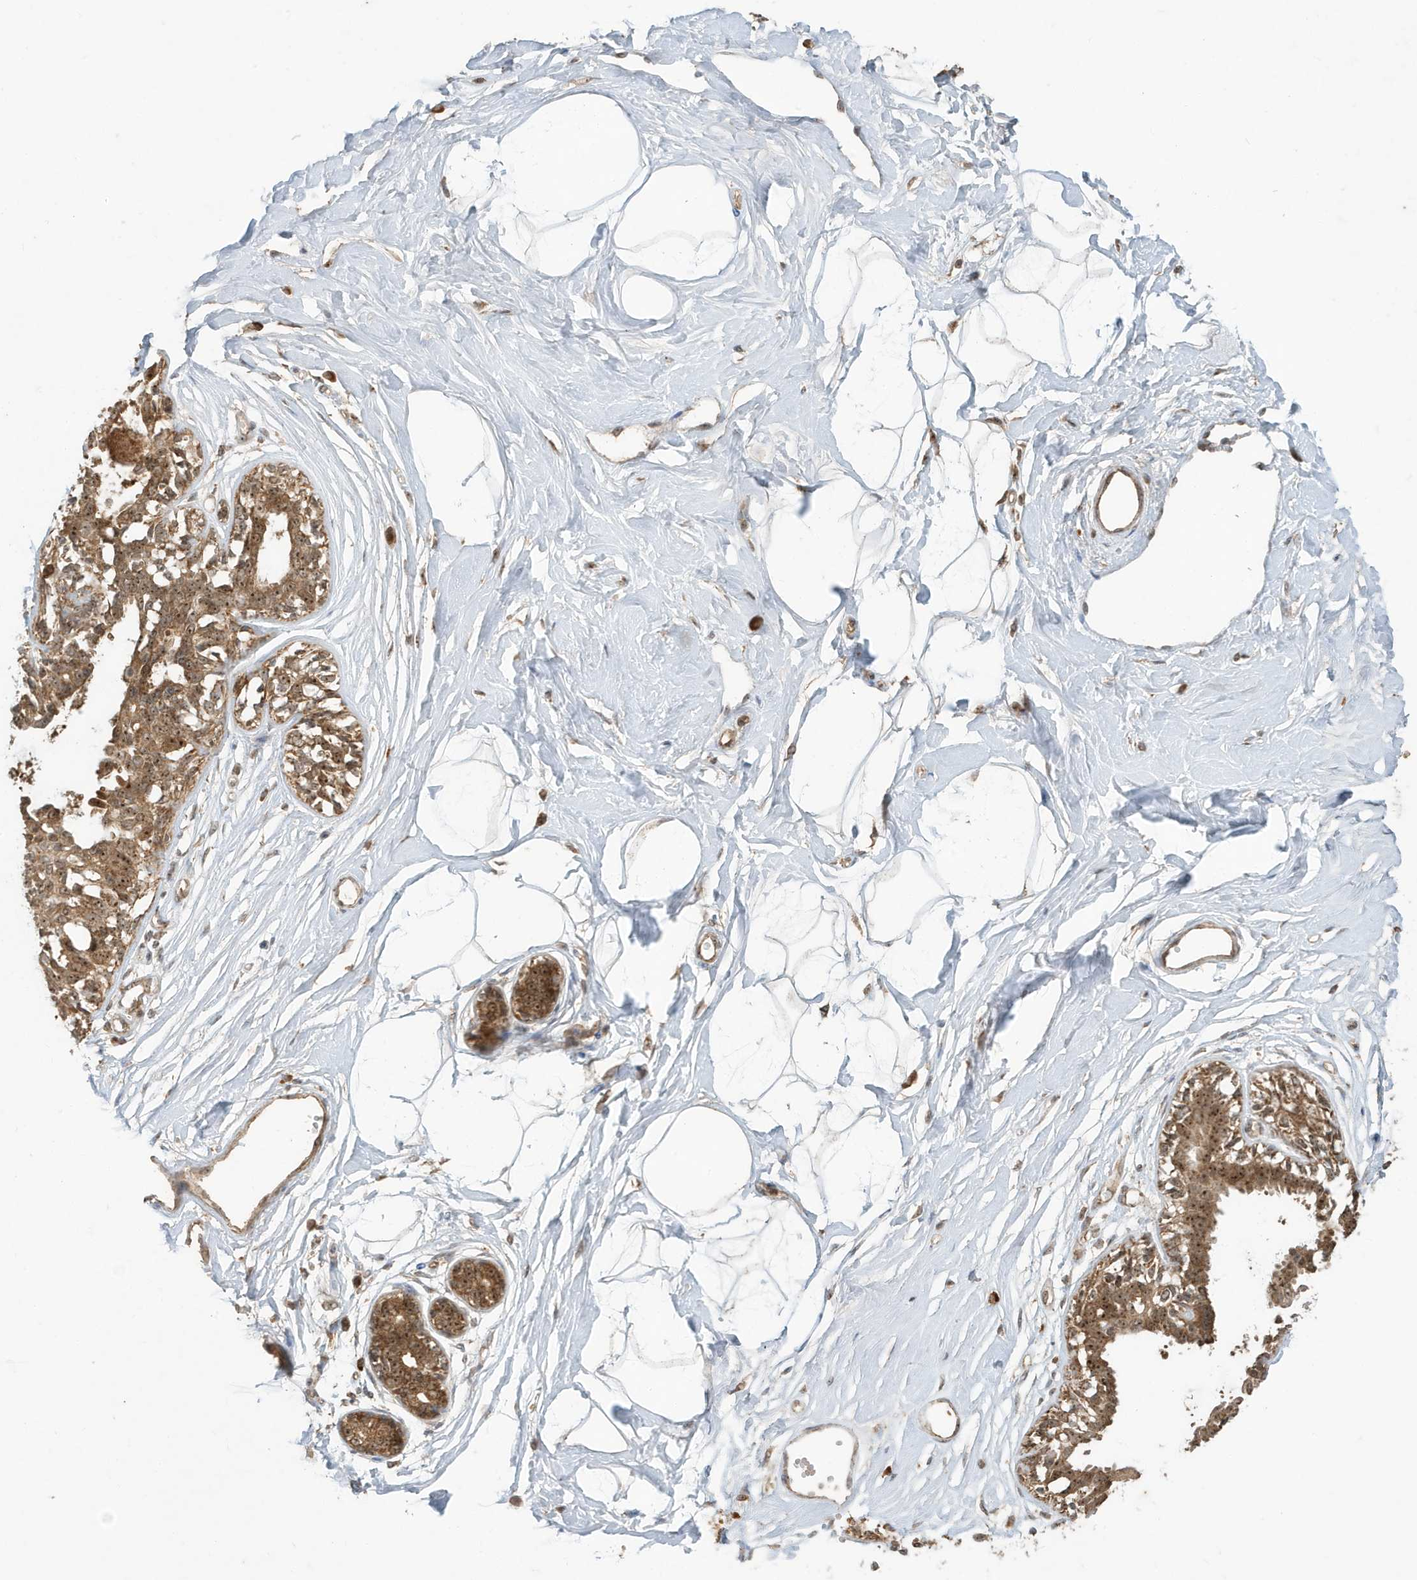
{"staining": {"intensity": "moderate", "quantity": "25%-75%", "location": "cytoplasmic/membranous,nuclear"}, "tissue": "breast", "cell_type": "Adipocytes", "image_type": "normal", "snomed": [{"axis": "morphology", "description": "Normal tissue, NOS"}, {"axis": "topography", "description": "Breast"}], "caption": "IHC of benign breast displays medium levels of moderate cytoplasmic/membranous,nuclear staining in approximately 25%-75% of adipocytes.", "gene": "ABCB9", "patient": {"sex": "female", "age": 45}}